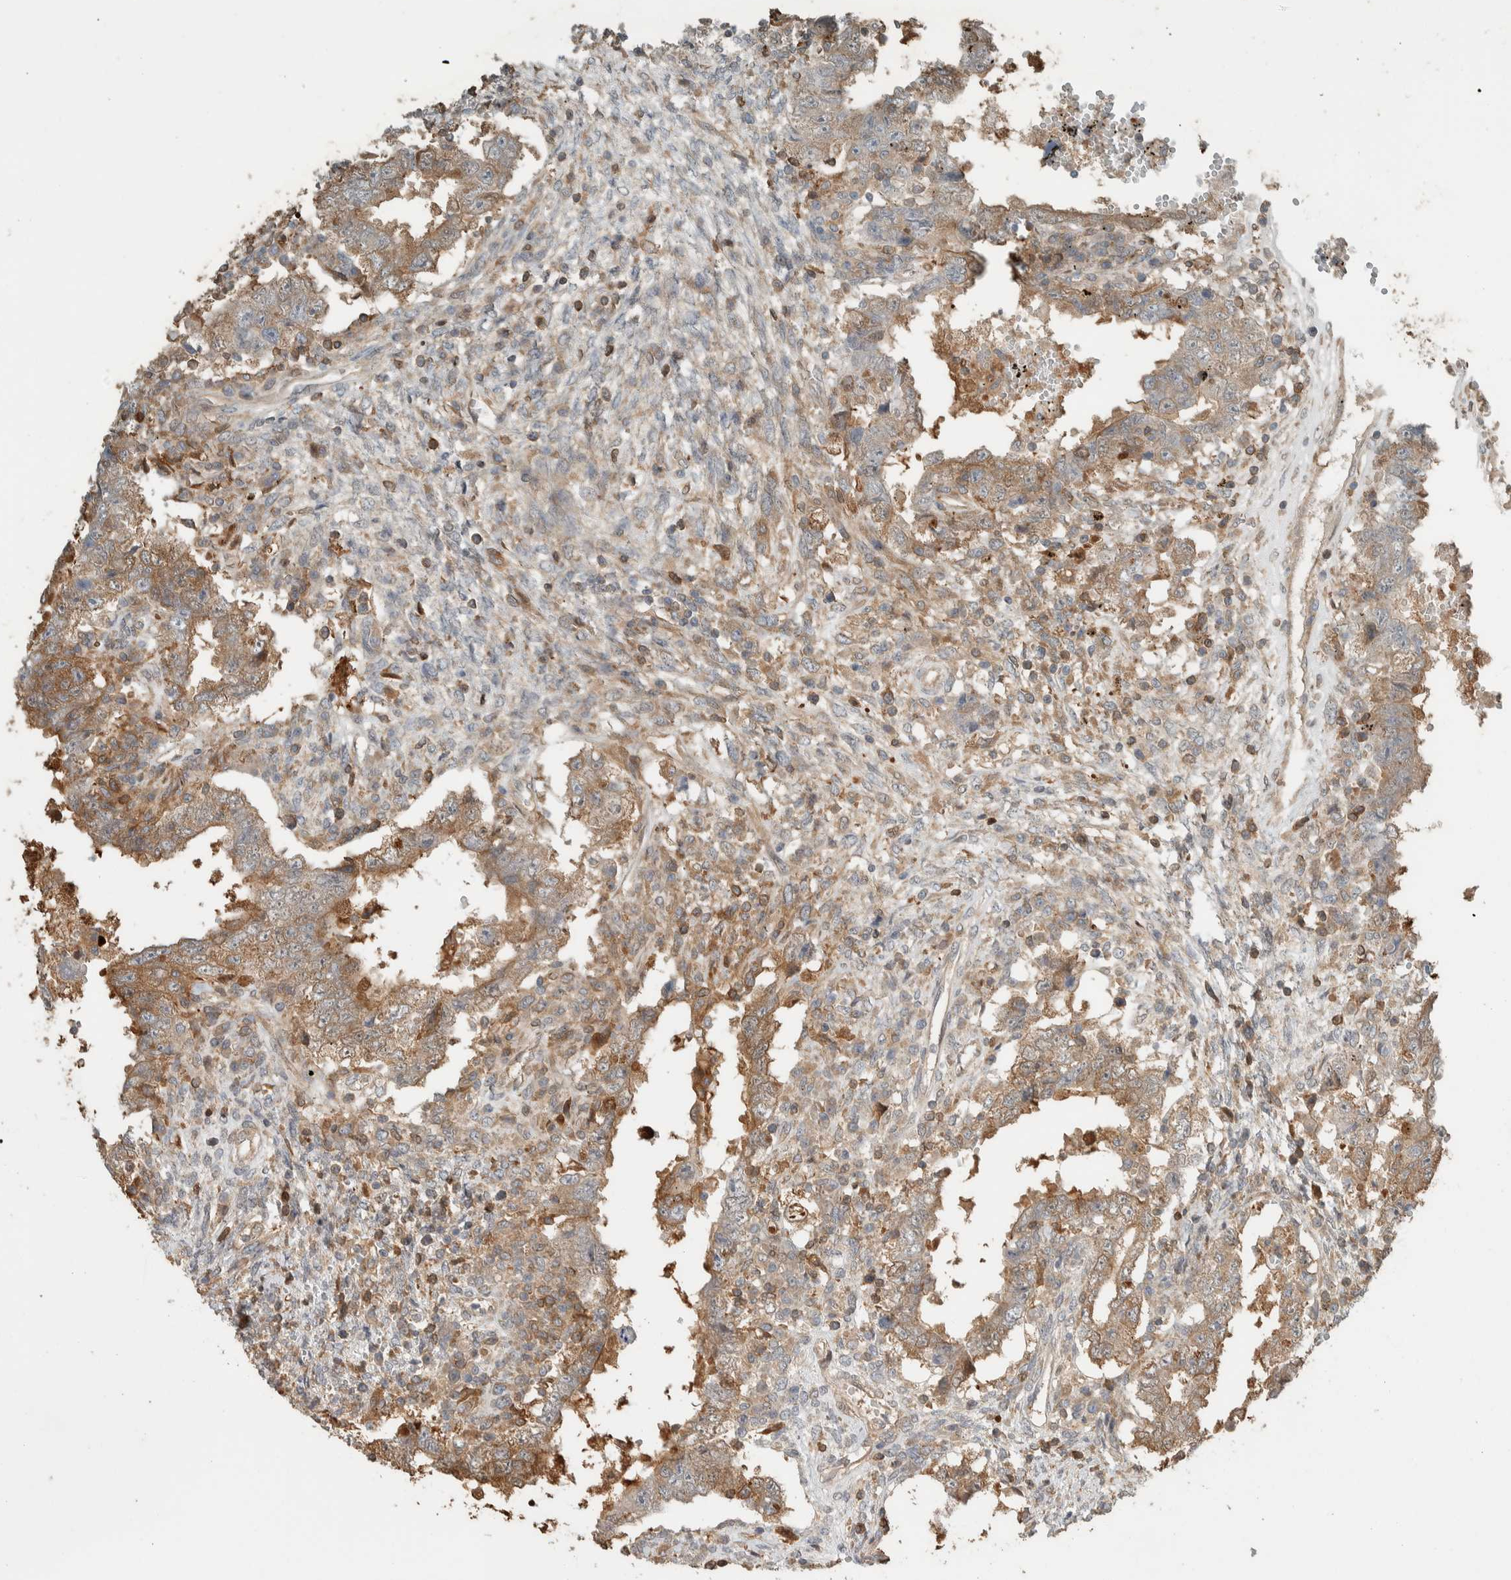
{"staining": {"intensity": "moderate", "quantity": ">75%", "location": "cytoplasmic/membranous"}, "tissue": "testis cancer", "cell_type": "Tumor cells", "image_type": "cancer", "snomed": [{"axis": "morphology", "description": "Carcinoma, Embryonal, NOS"}, {"axis": "topography", "description": "Testis"}], "caption": "The histopathology image displays a brown stain indicating the presence of a protein in the cytoplasmic/membranous of tumor cells in testis cancer. Nuclei are stained in blue.", "gene": "CNTROB", "patient": {"sex": "male", "age": 26}}